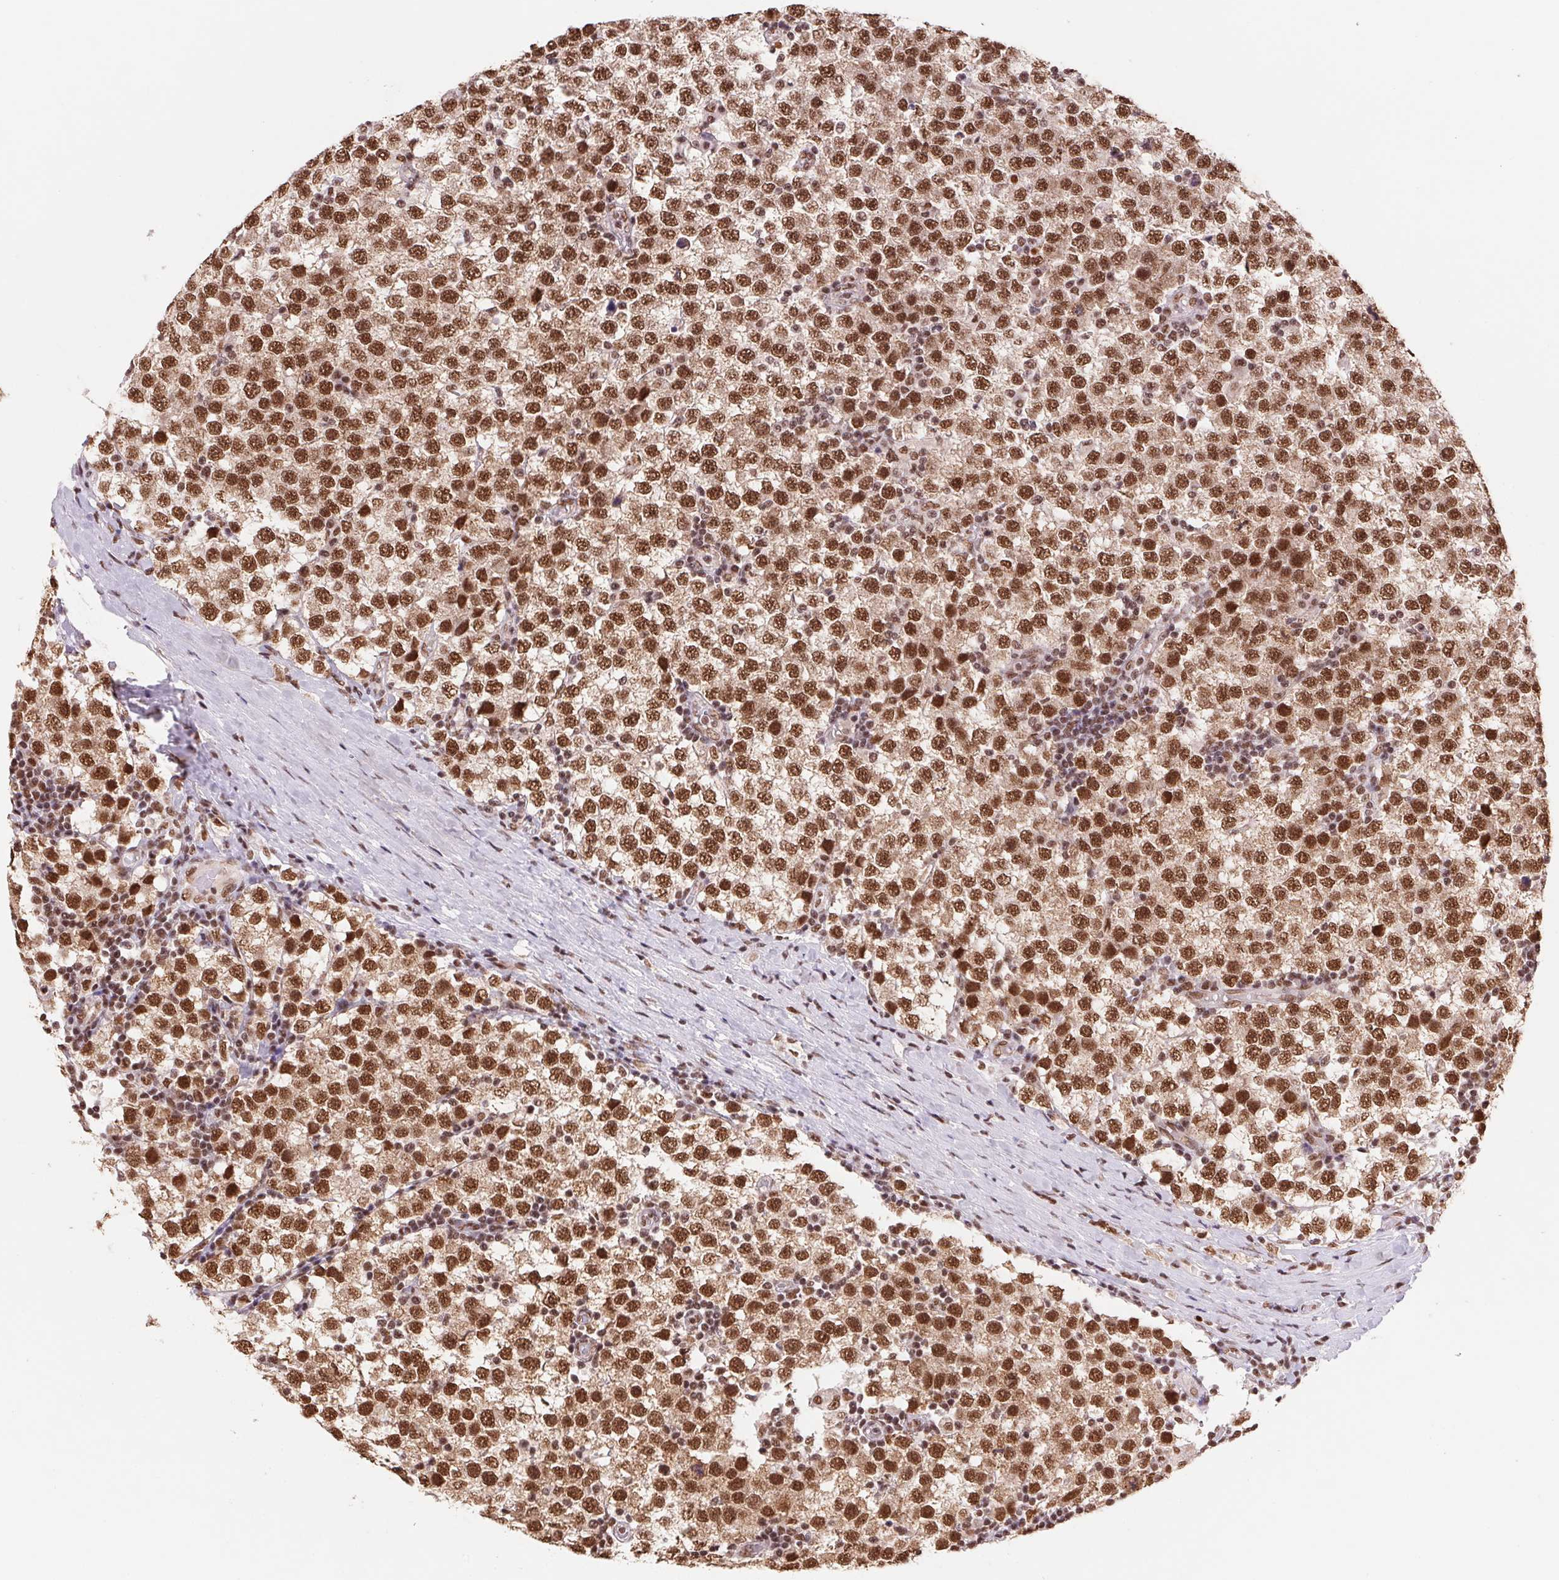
{"staining": {"intensity": "strong", "quantity": ">75%", "location": "nuclear"}, "tissue": "testis cancer", "cell_type": "Tumor cells", "image_type": "cancer", "snomed": [{"axis": "morphology", "description": "Seminoma, NOS"}, {"axis": "topography", "description": "Testis"}], "caption": "Protein staining of testis cancer (seminoma) tissue reveals strong nuclear staining in approximately >75% of tumor cells.", "gene": "SNRPG", "patient": {"sex": "male", "age": 34}}